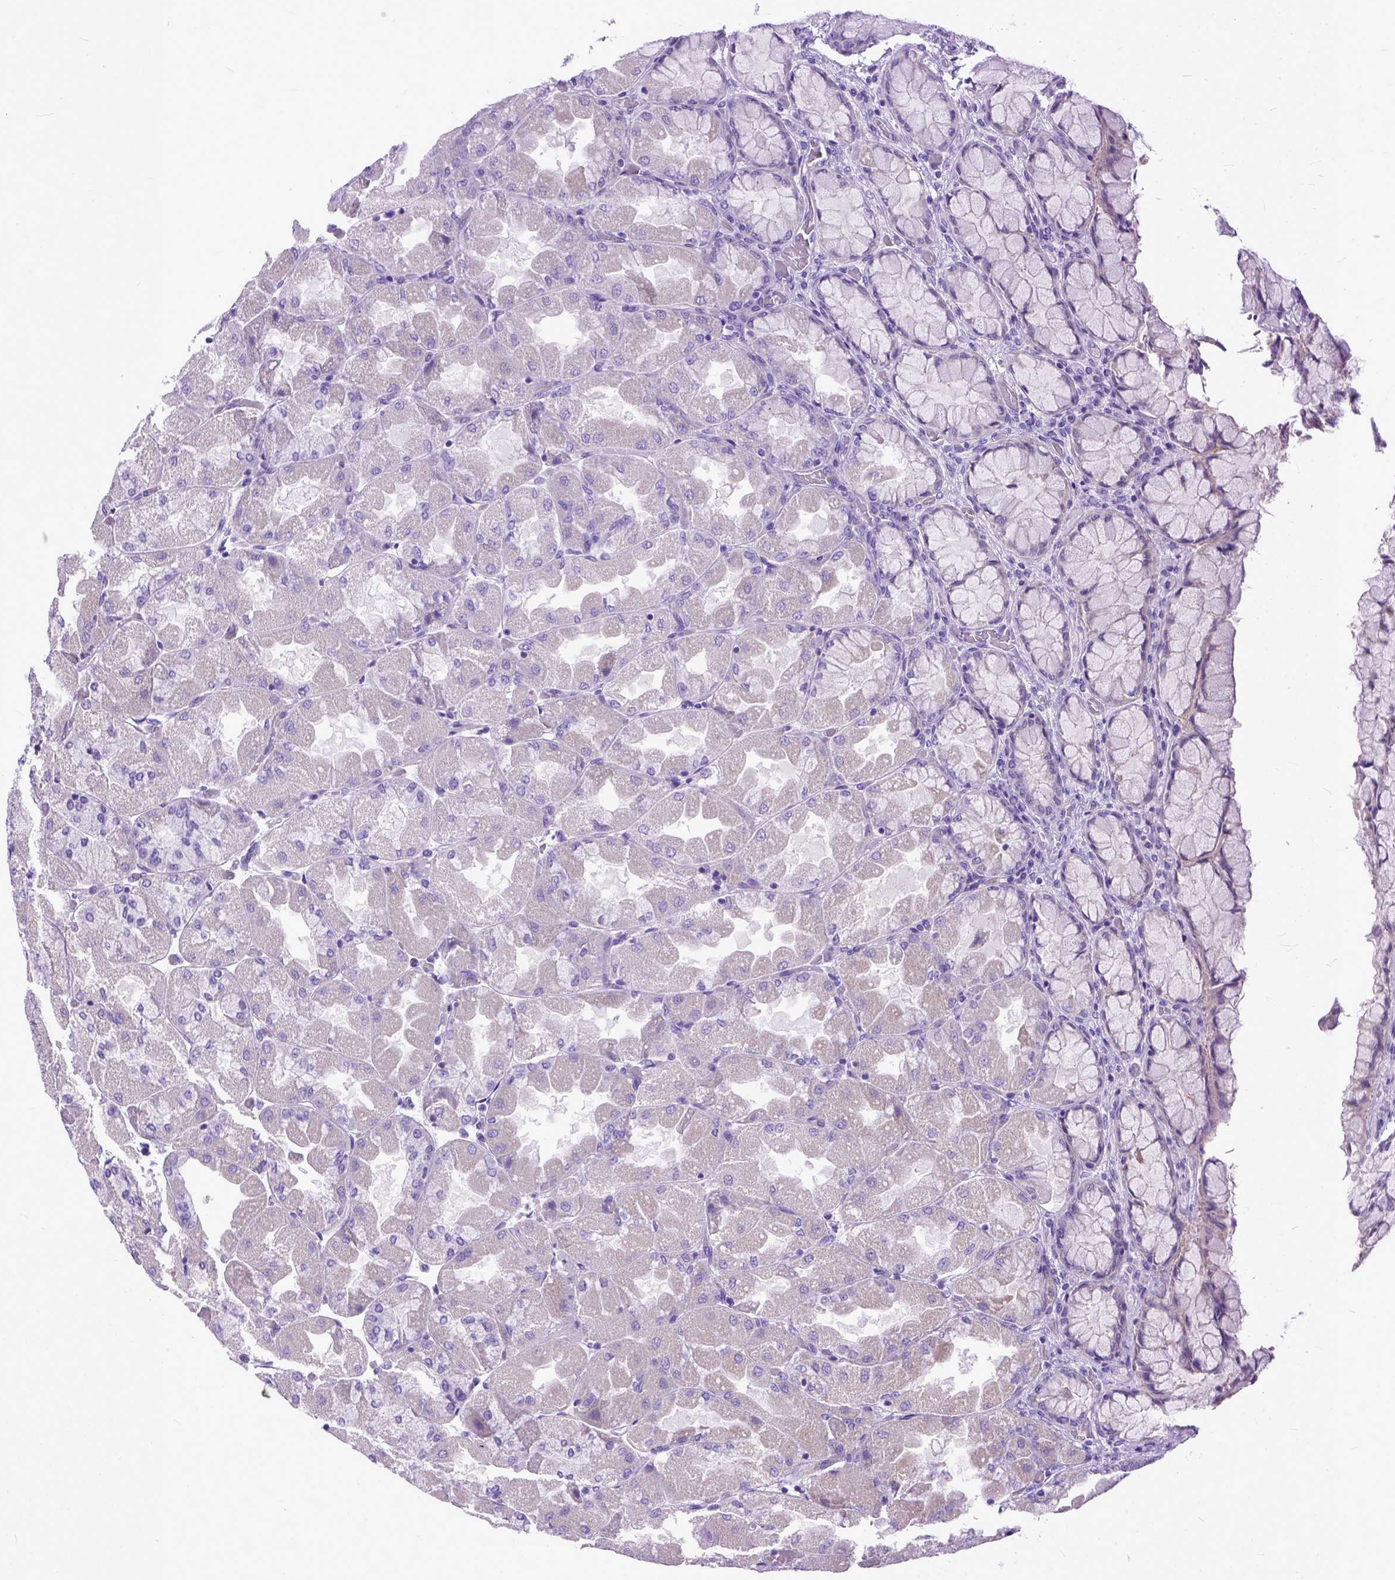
{"staining": {"intensity": "negative", "quantity": "none", "location": "none"}, "tissue": "stomach", "cell_type": "Glandular cells", "image_type": "normal", "snomed": [{"axis": "morphology", "description": "Normal tissue, NOS"}, {"axis": "topography", "description": "Stomach"}], "caption": "There is no significant staining in glandular cells of stomach.", "gene": "PLK5", "patient": {"sex": "female", "age": 61}}